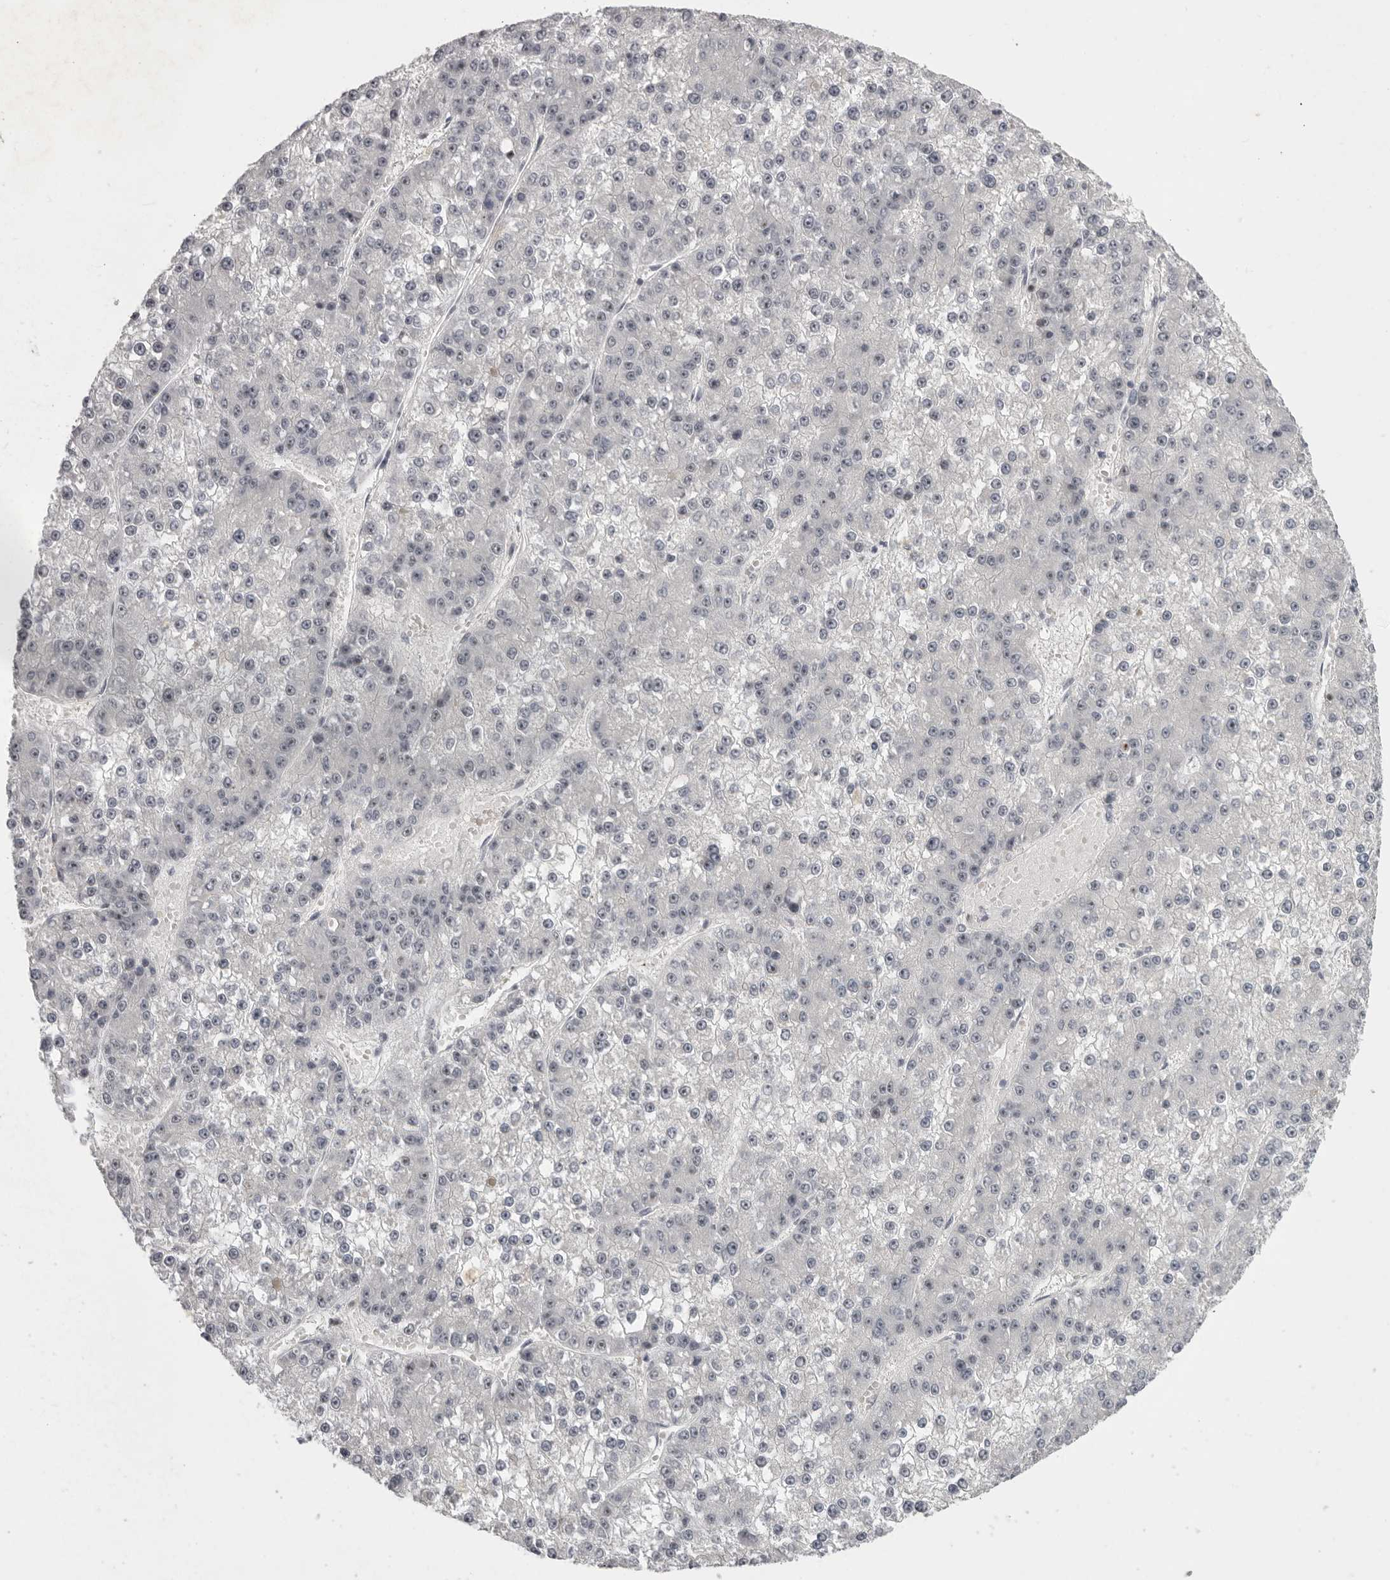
{"staining": {"intensity": "negative", "quantity": "none", "location": "none"}, "tissue": "liver cancer", "cell_type": "Tumor cells", "image_type": "cancer", "snomed": [{"axis": "morphology", "description": "Carcinoma, Hepatocellular, NOS"}, {"axis": "topography", "description": "Liver"}], "caption": "The micrograph exhibits no staining of tumor cells in liver hepatocellular carcinoma.", "gene": "MRTO4", "patient": {"sex": "female", "age": 73}}